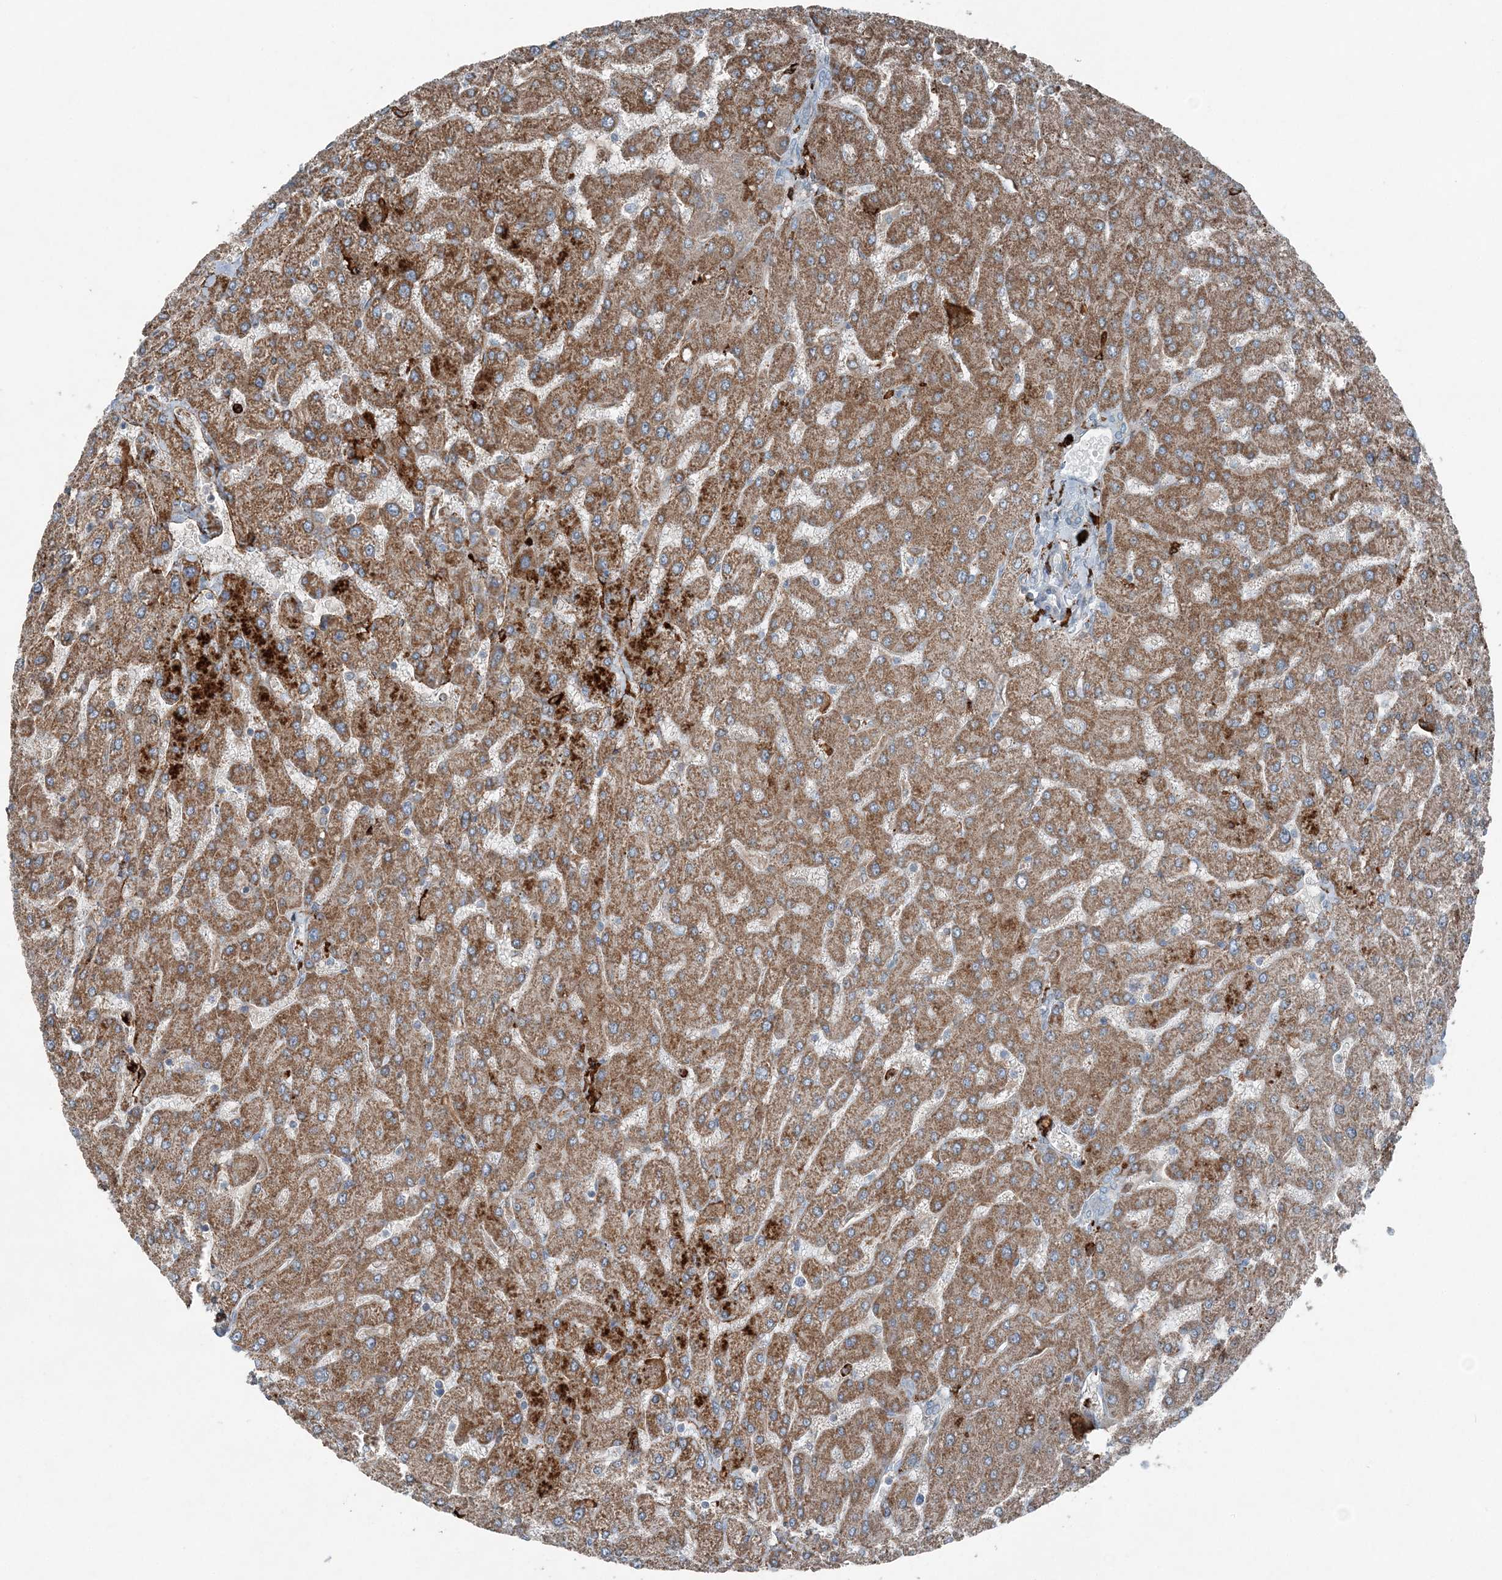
{"staining": {"intensity": "negative", "quantity": "none", "location": "none"}, "tissue": "liver", "cell_type": "Cholangiocytes", "image_type": "normal", "snomed": [{"axis": "morphology", "description": "Normal tissue, NOS"}, {"axis": "topography", "description": "Liver"}], "caption": "A high-resolution photomicrograph shows immunohistochemistry (IHC) staining of normal liver, which demonstrates no significant expression in cholangiocytes.", "gene": "KY", "patient": {"sex": "male", "age": 55}}